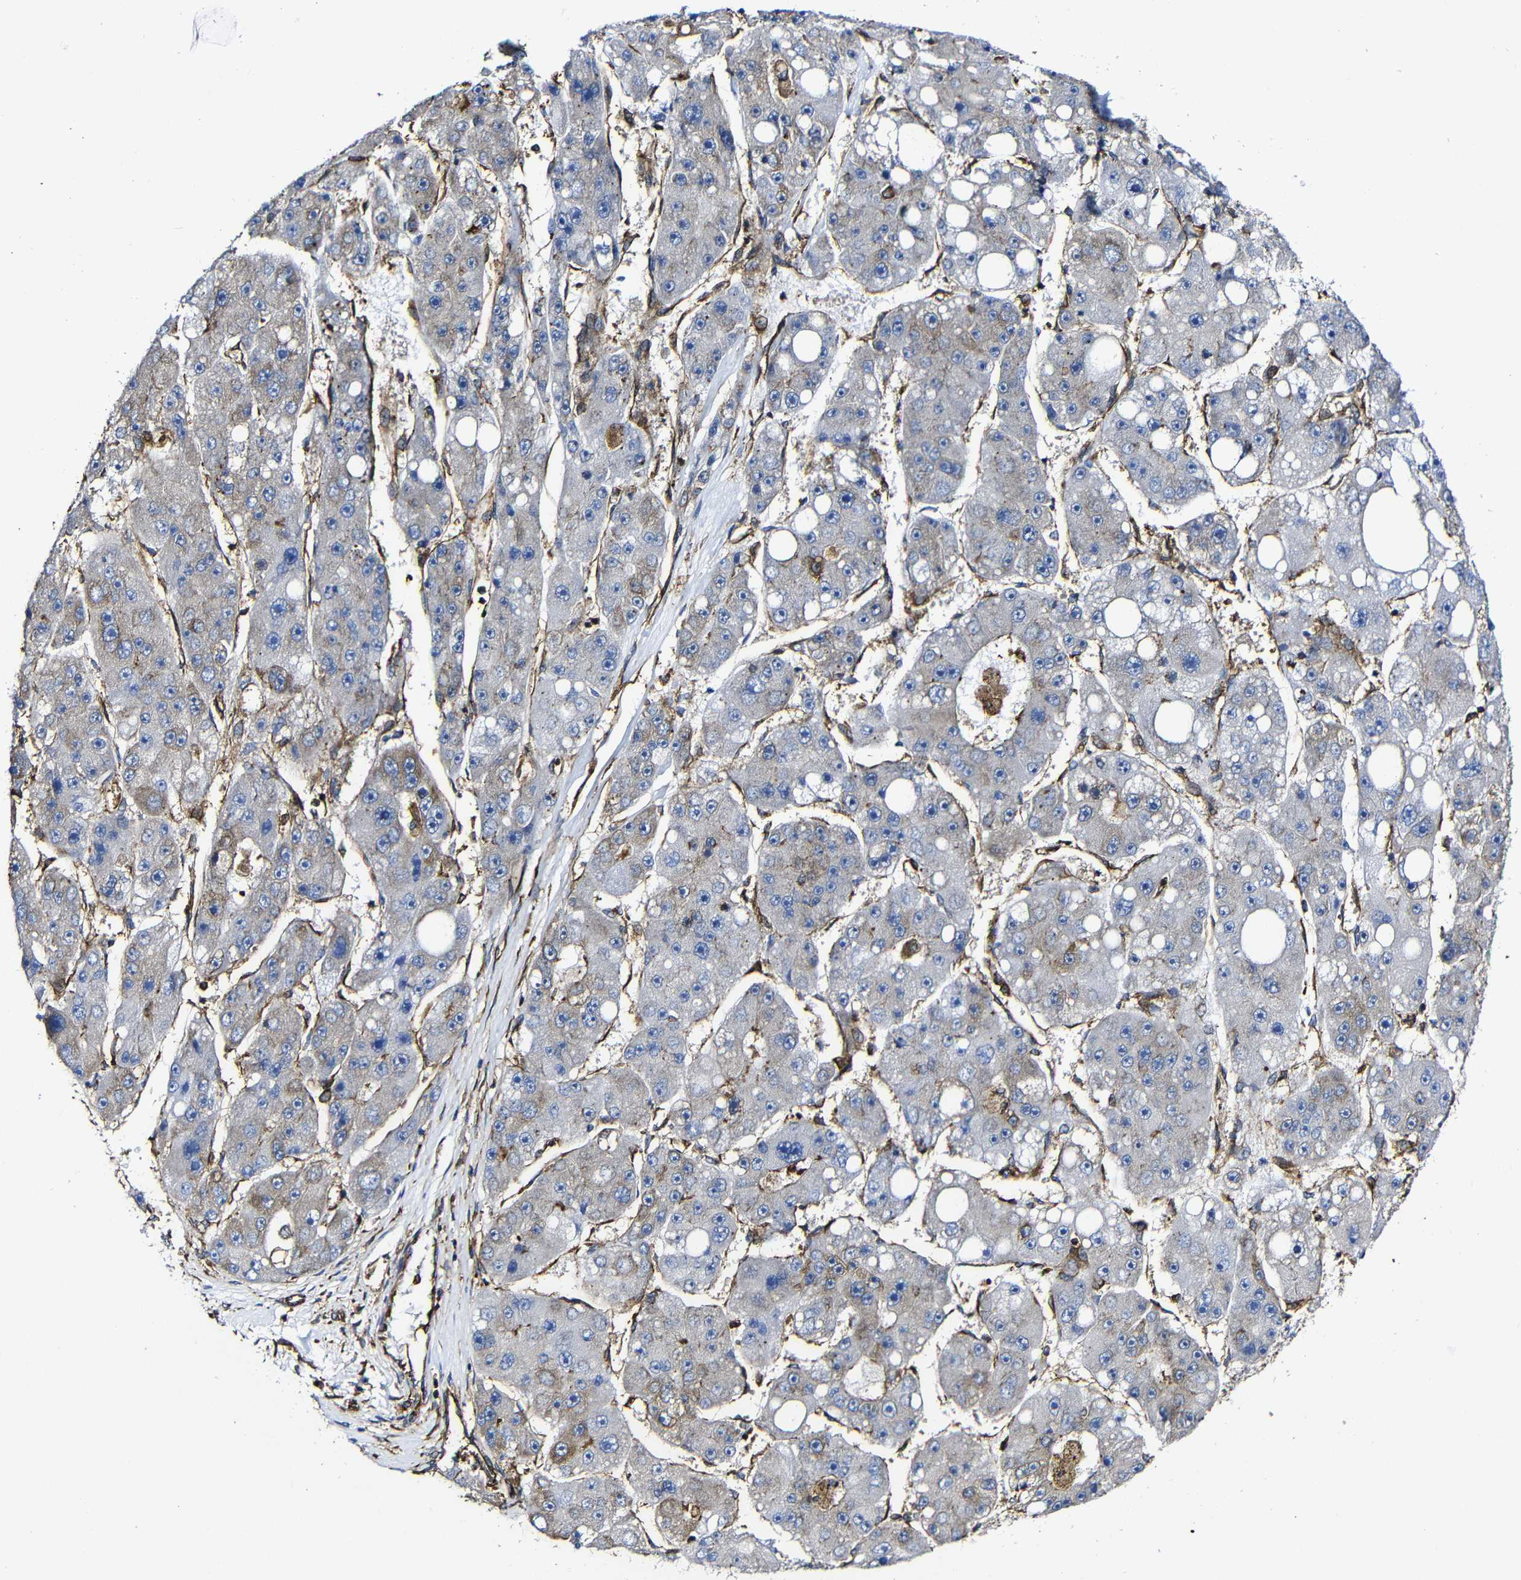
{"staining": {"intensity": "weak", "quantity": "<25%", "location": "cytoplasmic/membranous"}, "tissue": "liver cancer", "cell_type": "Tumor cells", "image_type": "cancer", "snomed": [{"axis": "morphology", "description": "Carcinoma, Hepatocellular, NOS"}, {"axis": "topography", "description": "Liver"}], "caption": "Photomicrograph shows no protein positivity in tumor cells of liver cancer (hepatocellular carcinoma) tissue.", "gene": "MSN", "patient": {"sex": "female", "age": 61}}